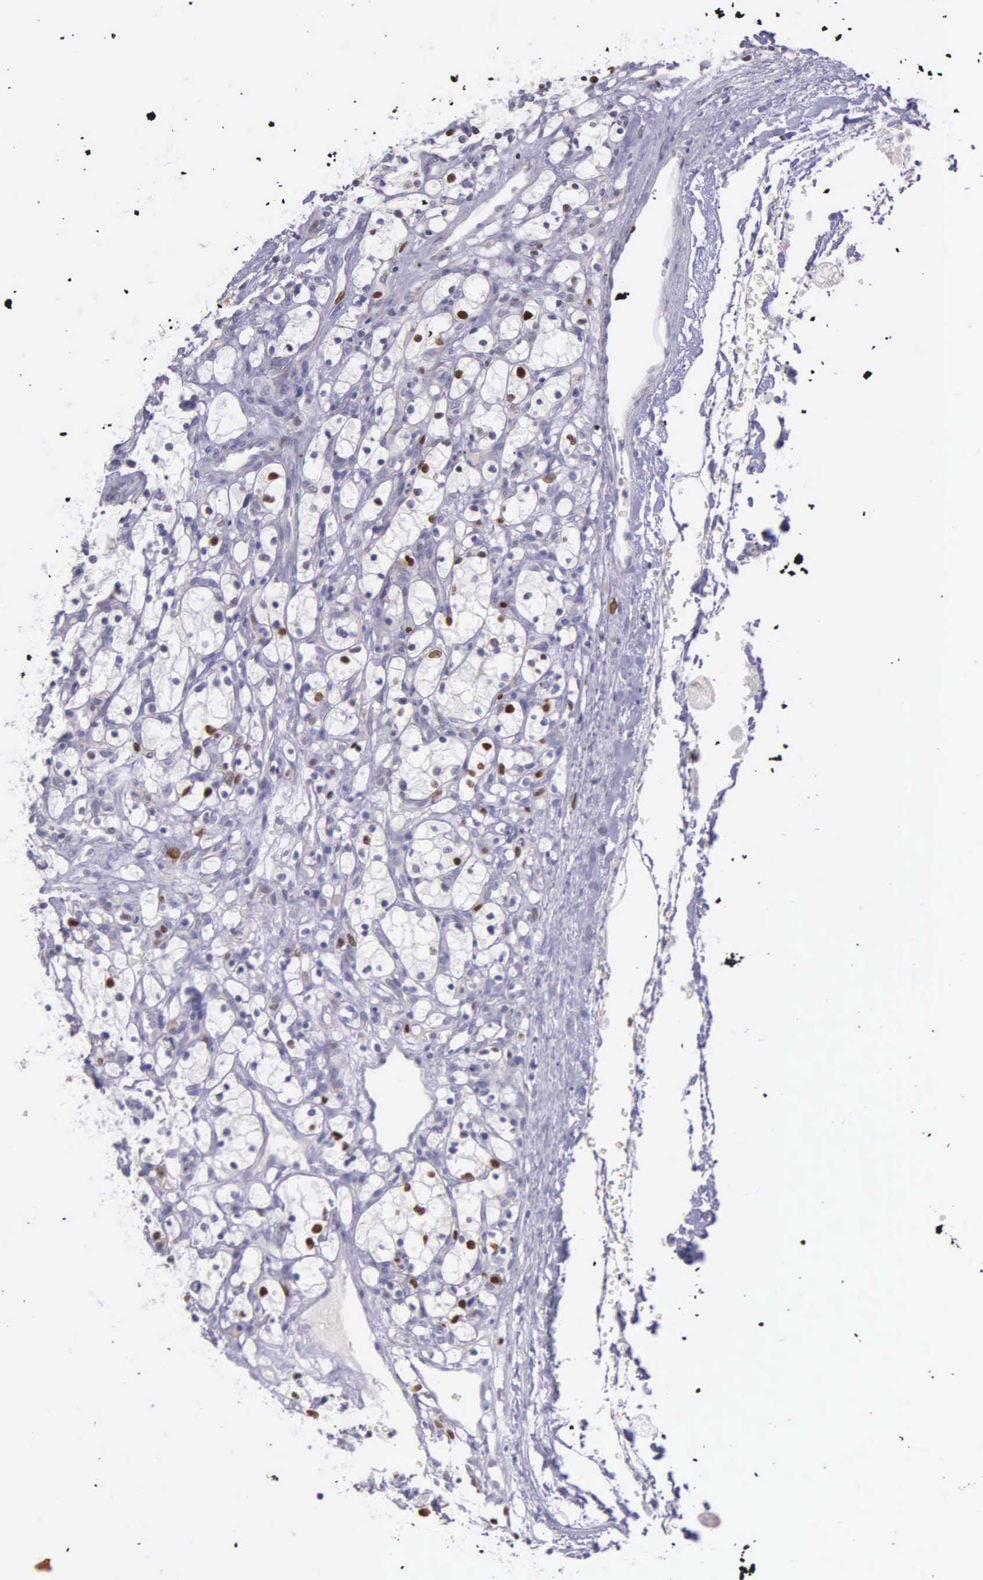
{"staining": {"intensity": "strong", "quantity": "<25%", "location": "nuclear"}, "tissue": "renal cancer", "cell_type": "Tumor cells", "image_type": "cancer", "snomed": [{"axis": "morphology", "description": "Adenocarcinoma, NOS"}, {"axis": "topography", "description": "Kidney"}], "caption": "Protein expression analysis of human renal cancer reveals strong nuclear expression in approximately <25% of tumor cells. (Brightfield microscopy of DAB IHC at high magnification).", "gene": "MCM5", "patient": {"sex": "female", "age": 83}}